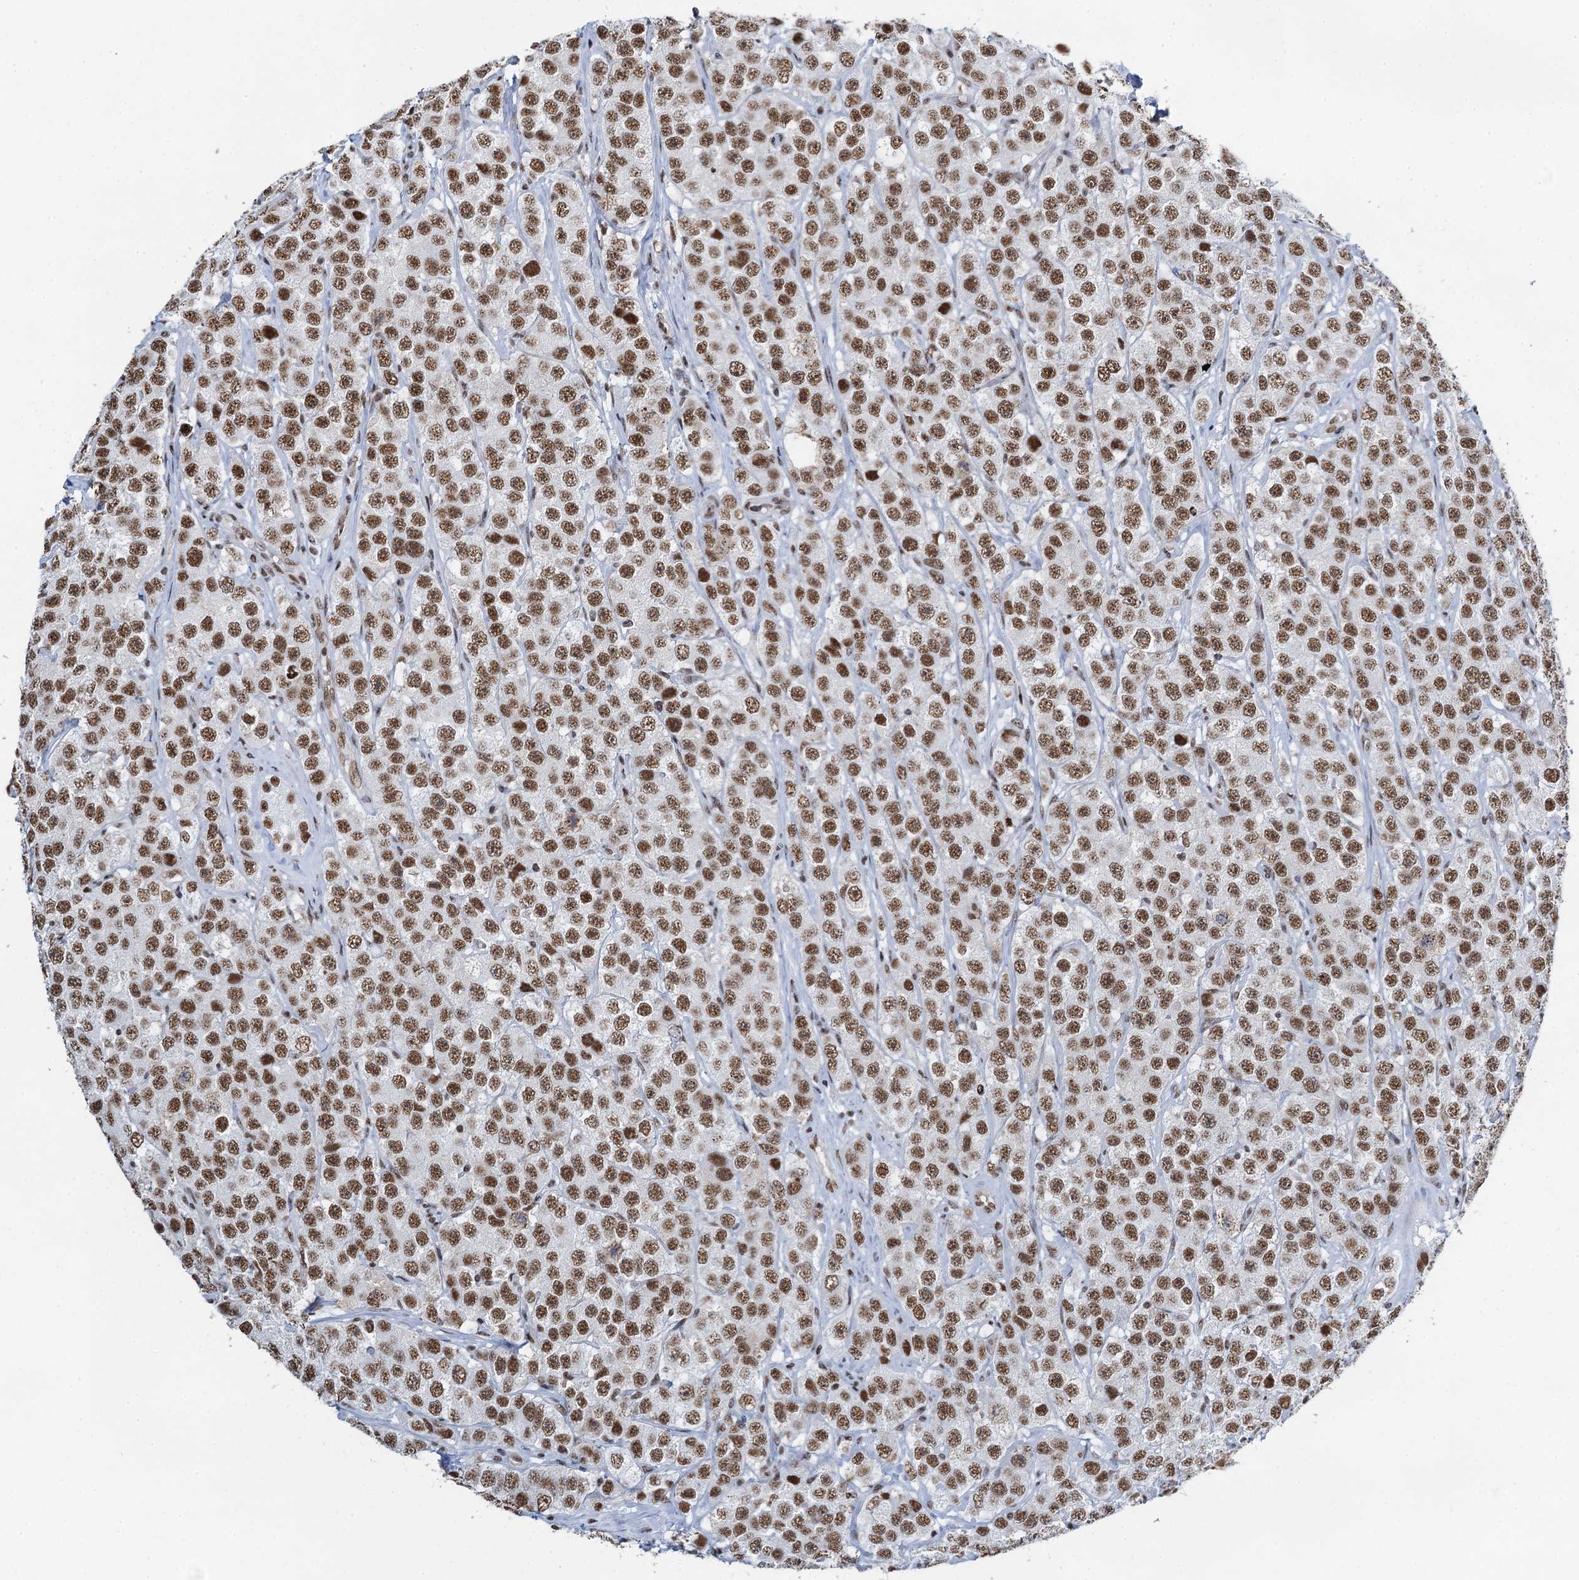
{"staining": {"intensity": "moderate", "quantity": ">75%", "location": "nuclear"}, "tissue": "testis cancer", "cell_type": "Tumor cells", "image_type": "cancer", "snomed": [{"axis": "morphology", "description": "Seminoma, NOS"}, {"axis": "topography", "description": "Testis"}], "caption": "Protein analysis of testis cancer (seminoma) tissue reveals moderate nuclear positivity in about >75% of tumor cells. The protein of interest is stained brown, and the nuclei are stained in blue (DAB (3,3'-diaminobenzidine) IHC with brightfield microscopy, high magnification).", "gene": "ZNF609", "patient": {"sex": "male", "age": 28}}